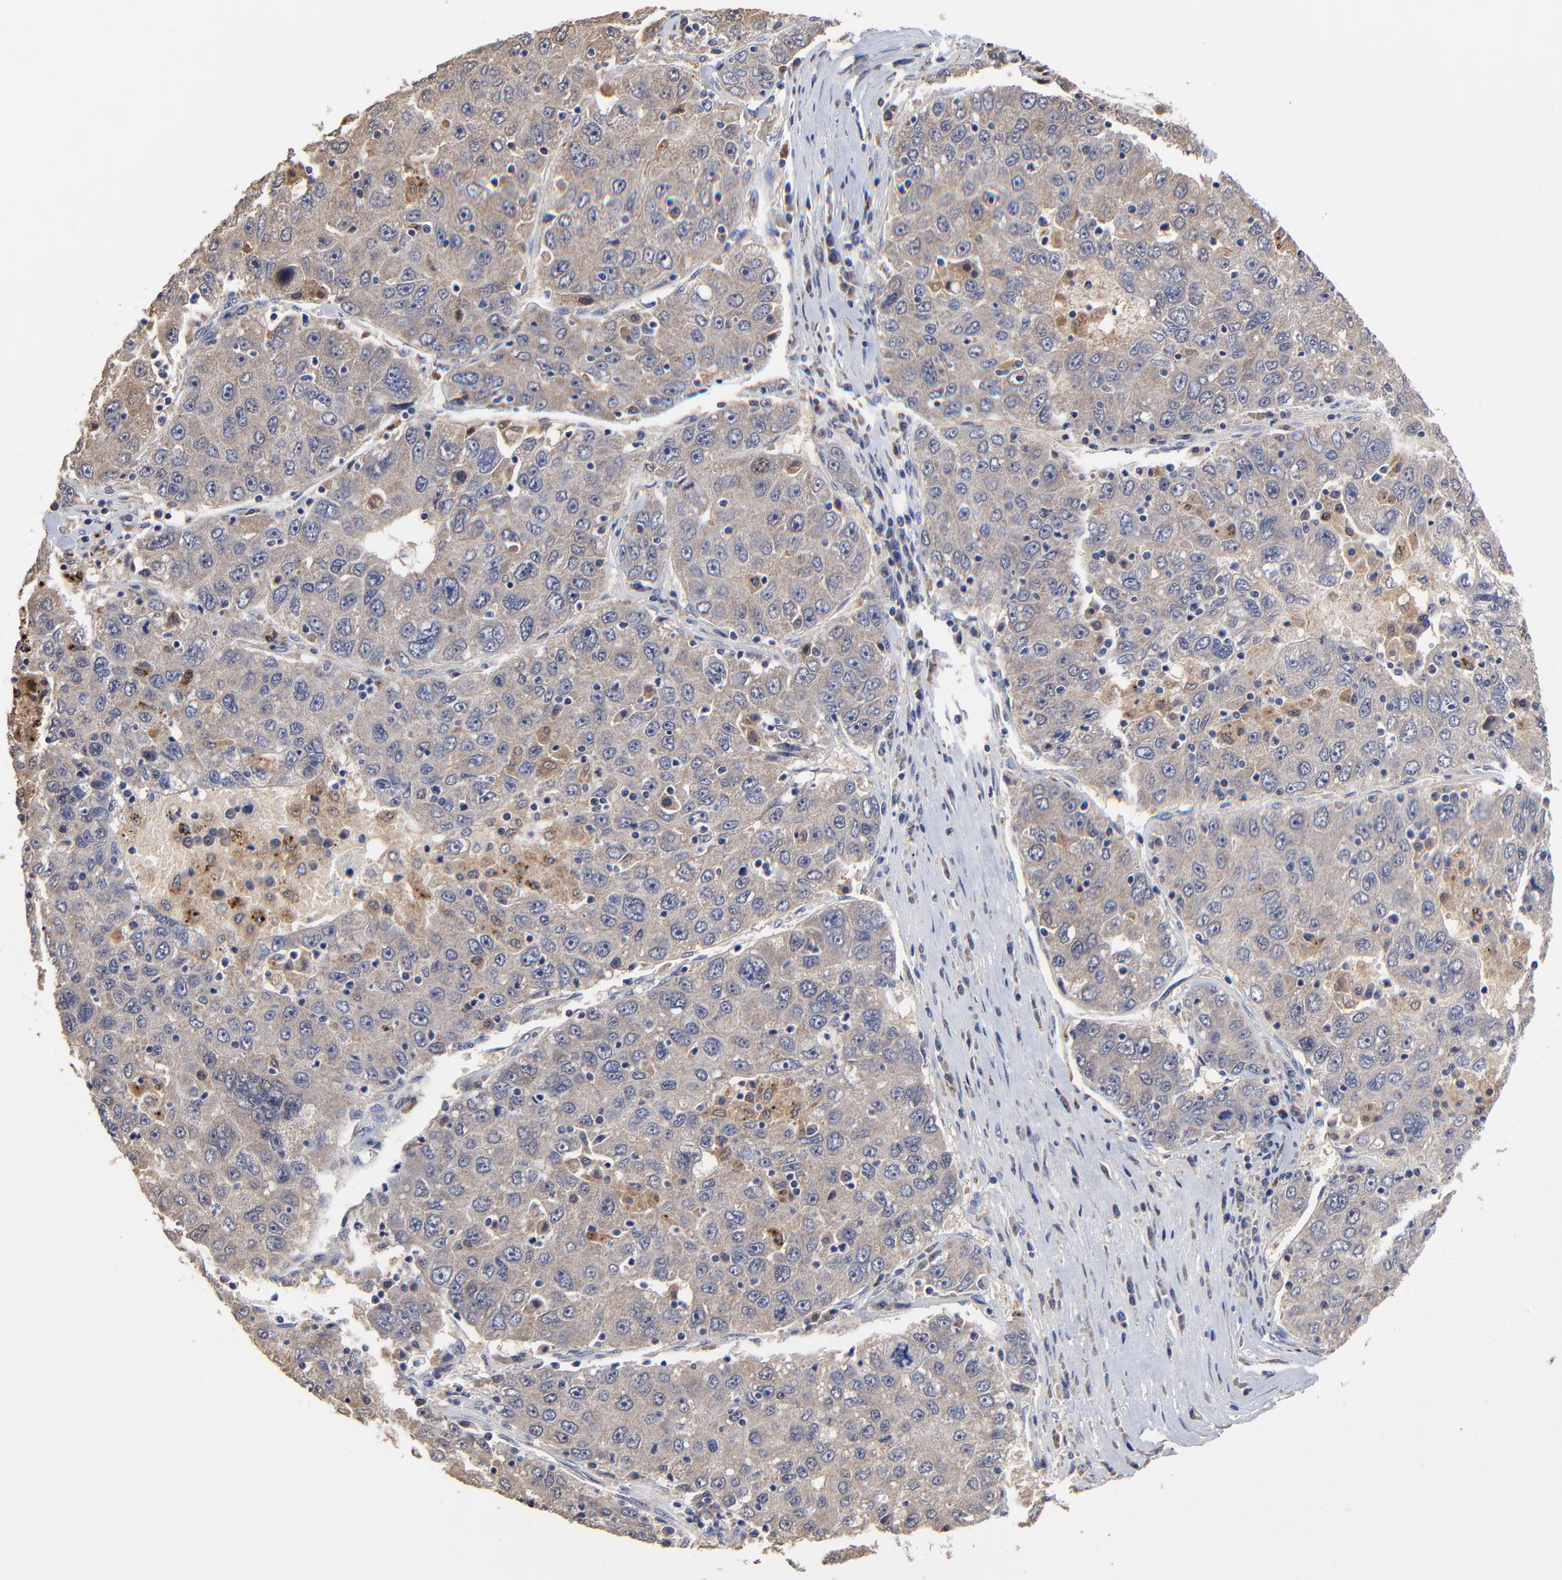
{"staining": {"intensity": "moderate", "quantity": ">75%", "location": "cytoplasmic/membranous"}, "tissue": "liver cancer", "cell_type": "Tumor cells", "image_type": "cancer", "snomed": [{"axis": "morphology", "description": "Carcinoma, Hepatocellular, NOS"}, {"axis": "topography", "description": "Liver"}], "caption": "Immunohistochemical staining of human liver hepatocellular carcinoma displays medium levels of moderate cytoplasmic/membranous positivity in about >75% of tumor cells. (Stains: DAB in brown, nuclei in blue, Microscopy: brightfield microscopy at high magnification).", "gene": "LGALS3", "patient": {"sex": "male", "age": 49}}